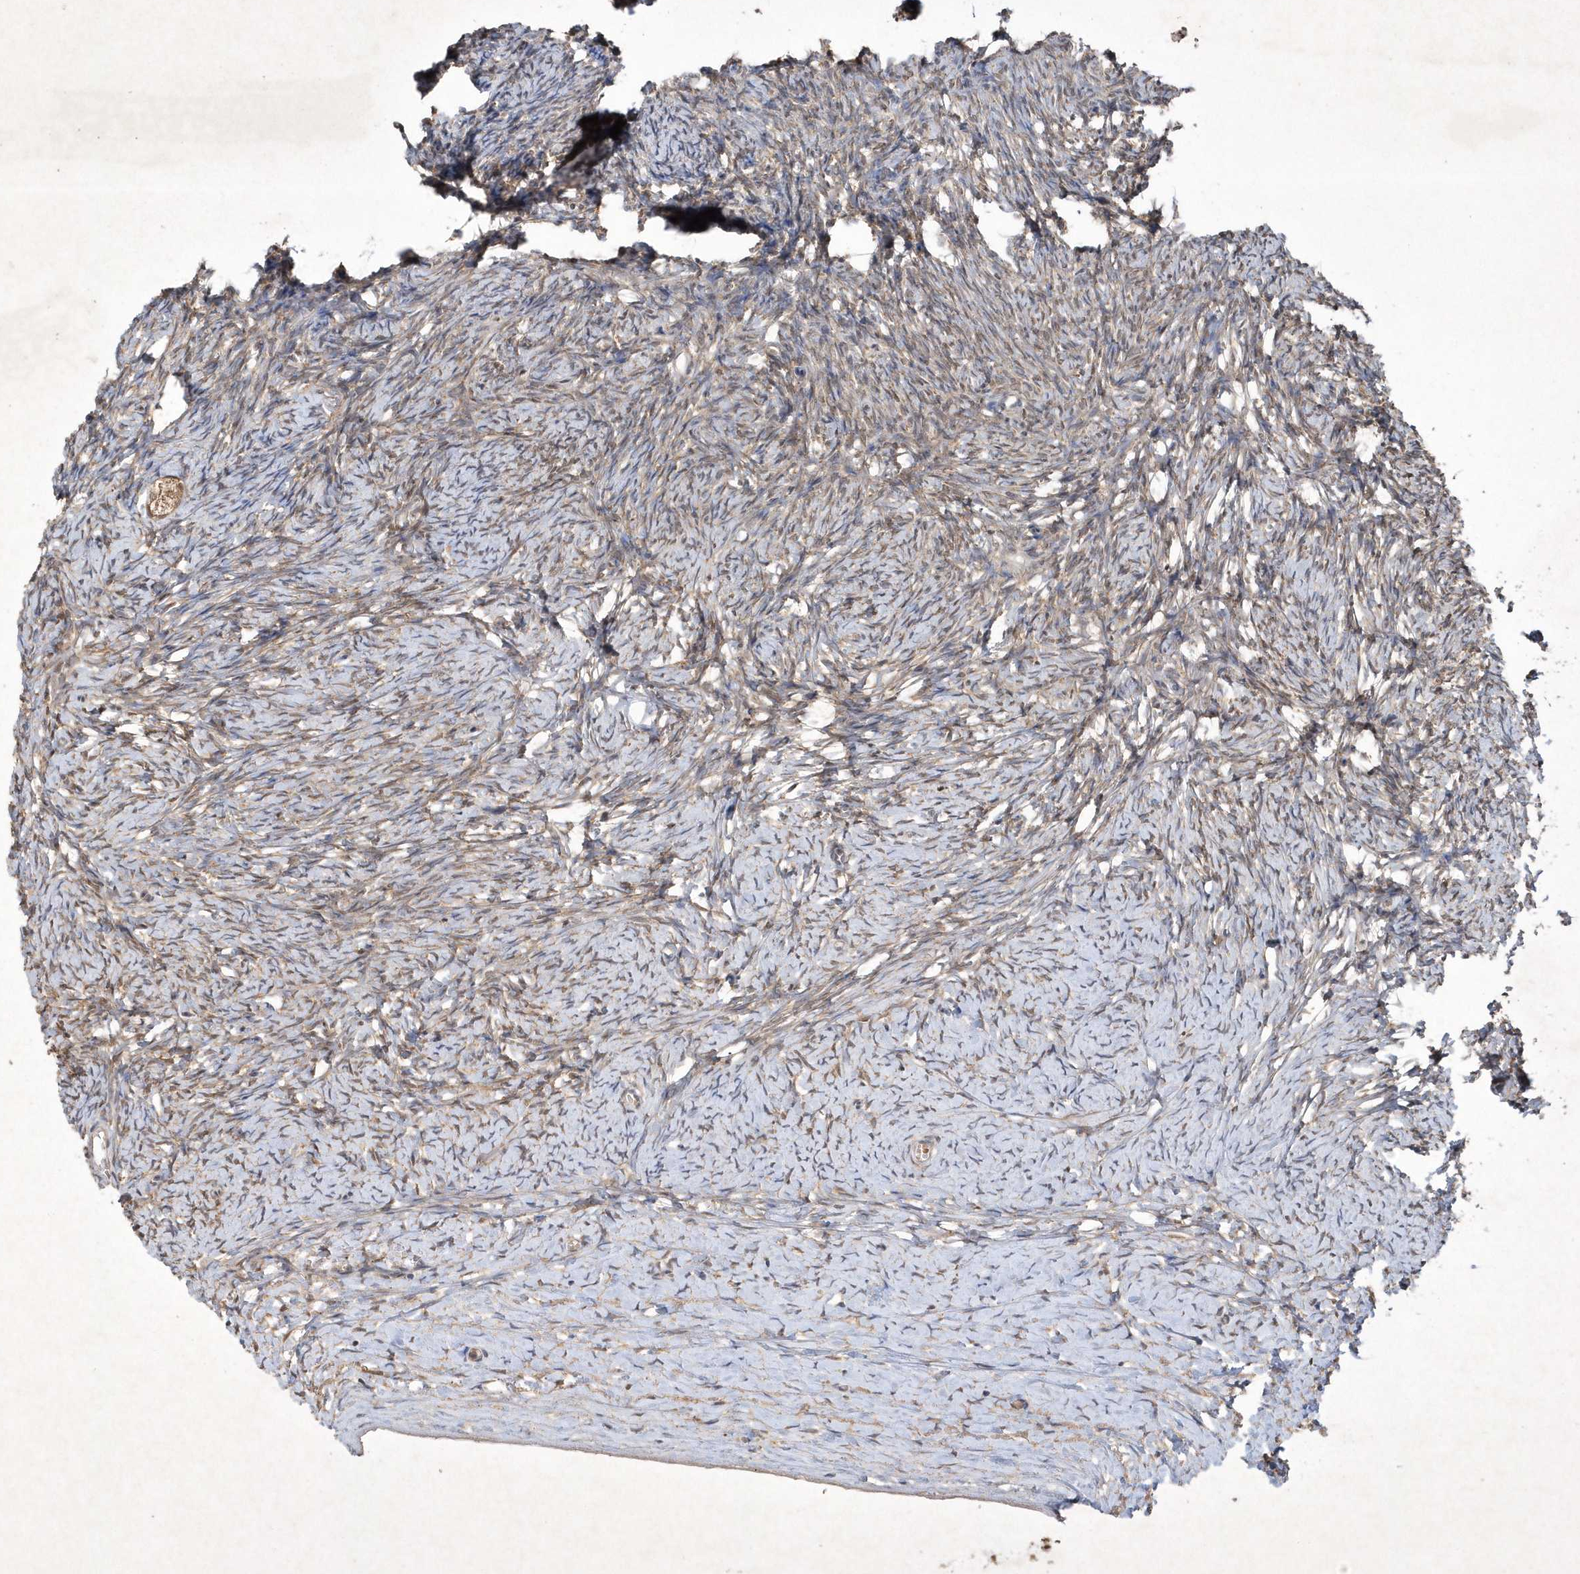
{"staining": {"intensity": "moderate", "quantity": ">75%", "location": "cytoplasmic/membranous"}, "tissue": "ovary", "cell_type": "Follicle cells", "image_type": "normal", "snomed": [{"axis": "morphology", "description": "Normal tissue, NOS"}, {"axis": "morphology", "description": "Developmental malformation"}, {"axis": "topography", "description": "Ovary"}], "caption": "Benign ovary displays moderate cytoplasmic/membranous staining in approximately >75% of follicle cells, visualized by immunohistochemistry.", "gene": "AKR7A2", "patient": {"sex": "female", "age": 39}}